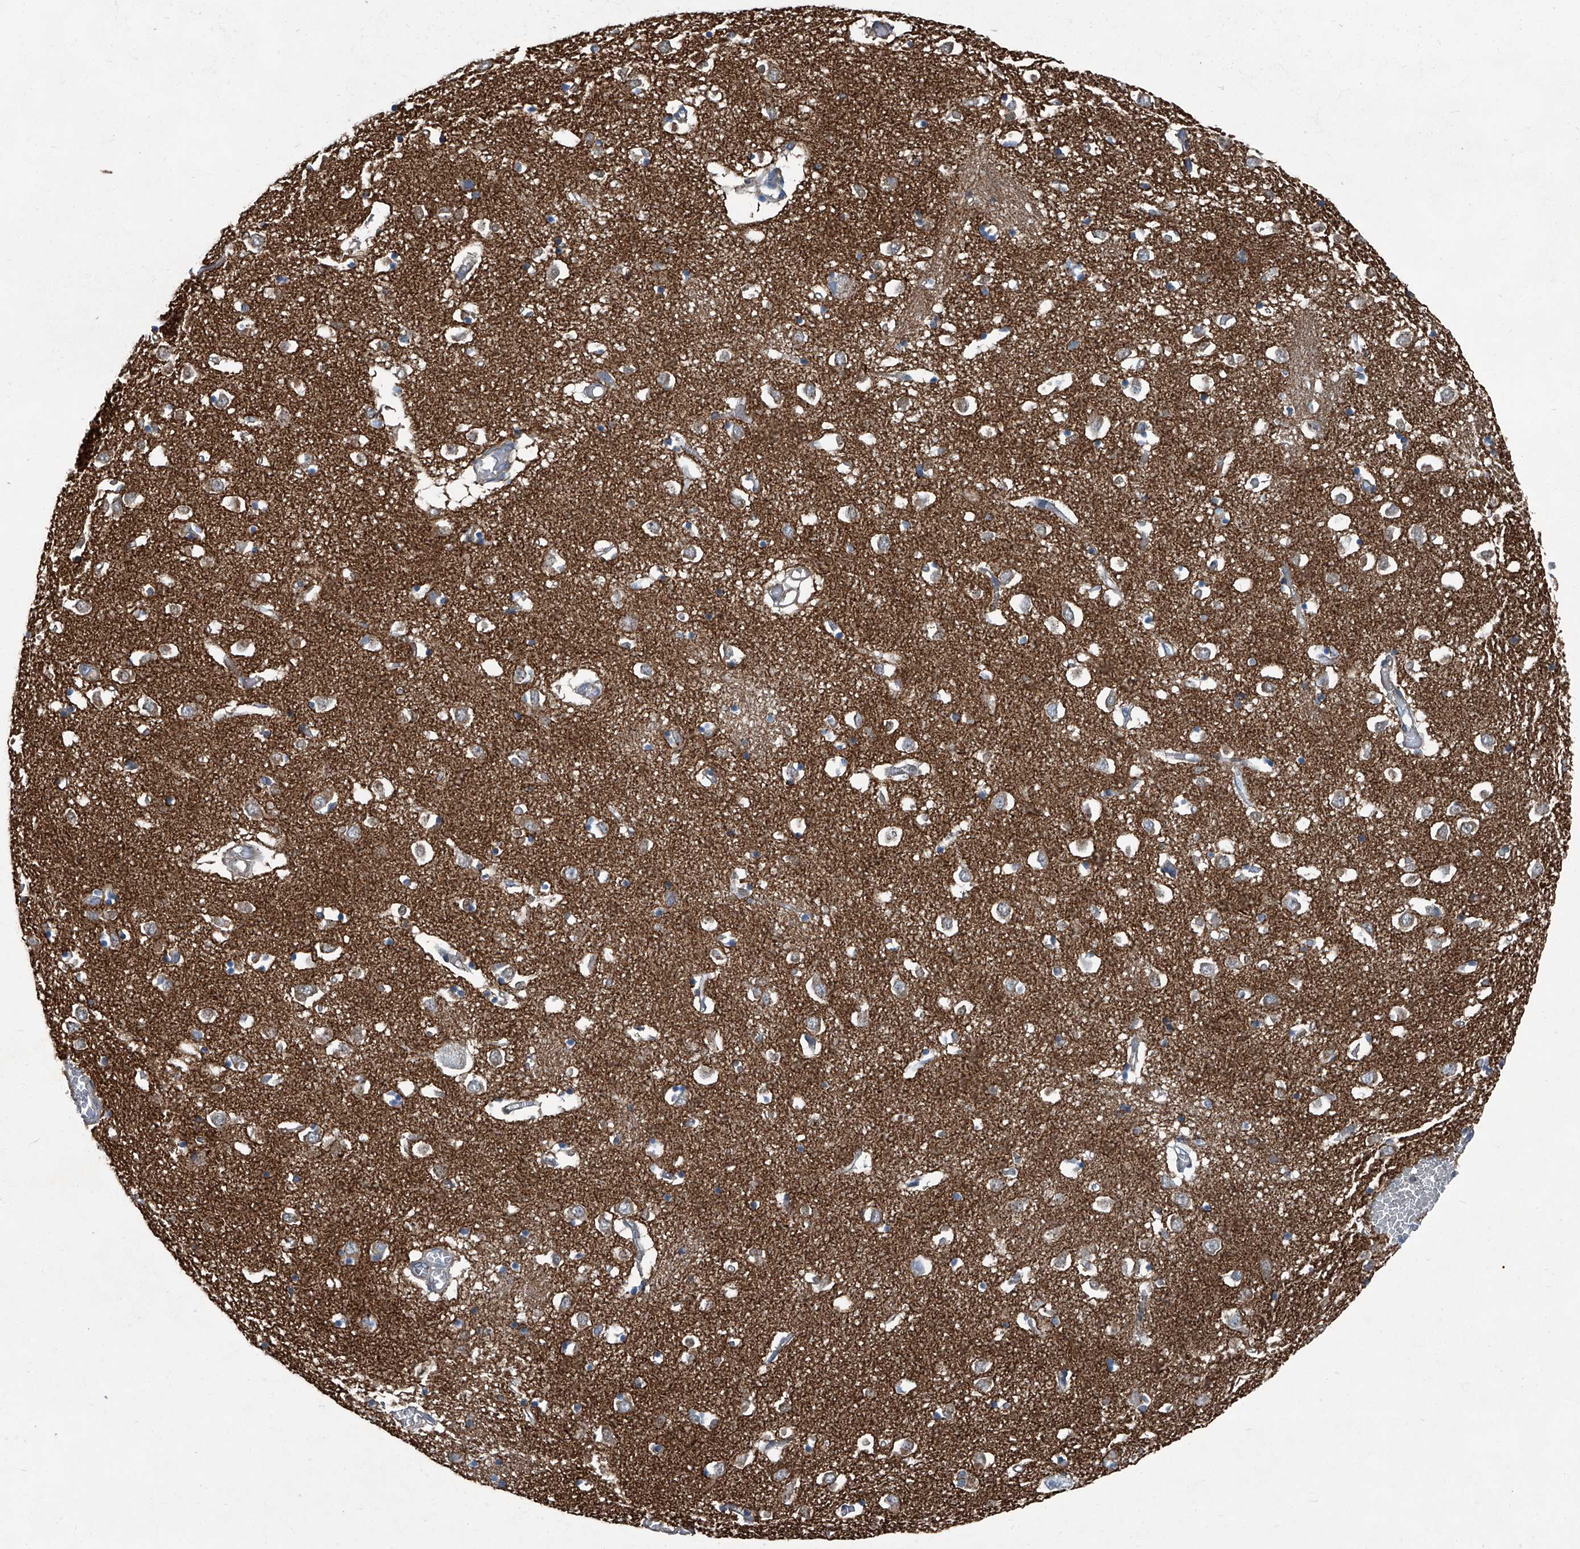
{"staining": {"intensity": "weak", "quantity": "<25%", "location": "cytoplasmic/membranous"}, "tissue": "caudate", "cell_type": "Glial cells", "image_type": "normal", "snomed": [{"axis": "morphology", "description": "Normal tissue, NOS"}, {"axis": "topography", "description": "Lateral ventricle wall"}], "caption": "Histopathology image shows no significant protein staining in glial cells of unremarkable caudate. The staining was performed using DAB to visualize the protein expression in brown, while the nuclei were stained in blue with hematoxylin (Magnification: 20x).", "gene": "SEPTIN7", "patient": {"sex": "male", "age": 70}}